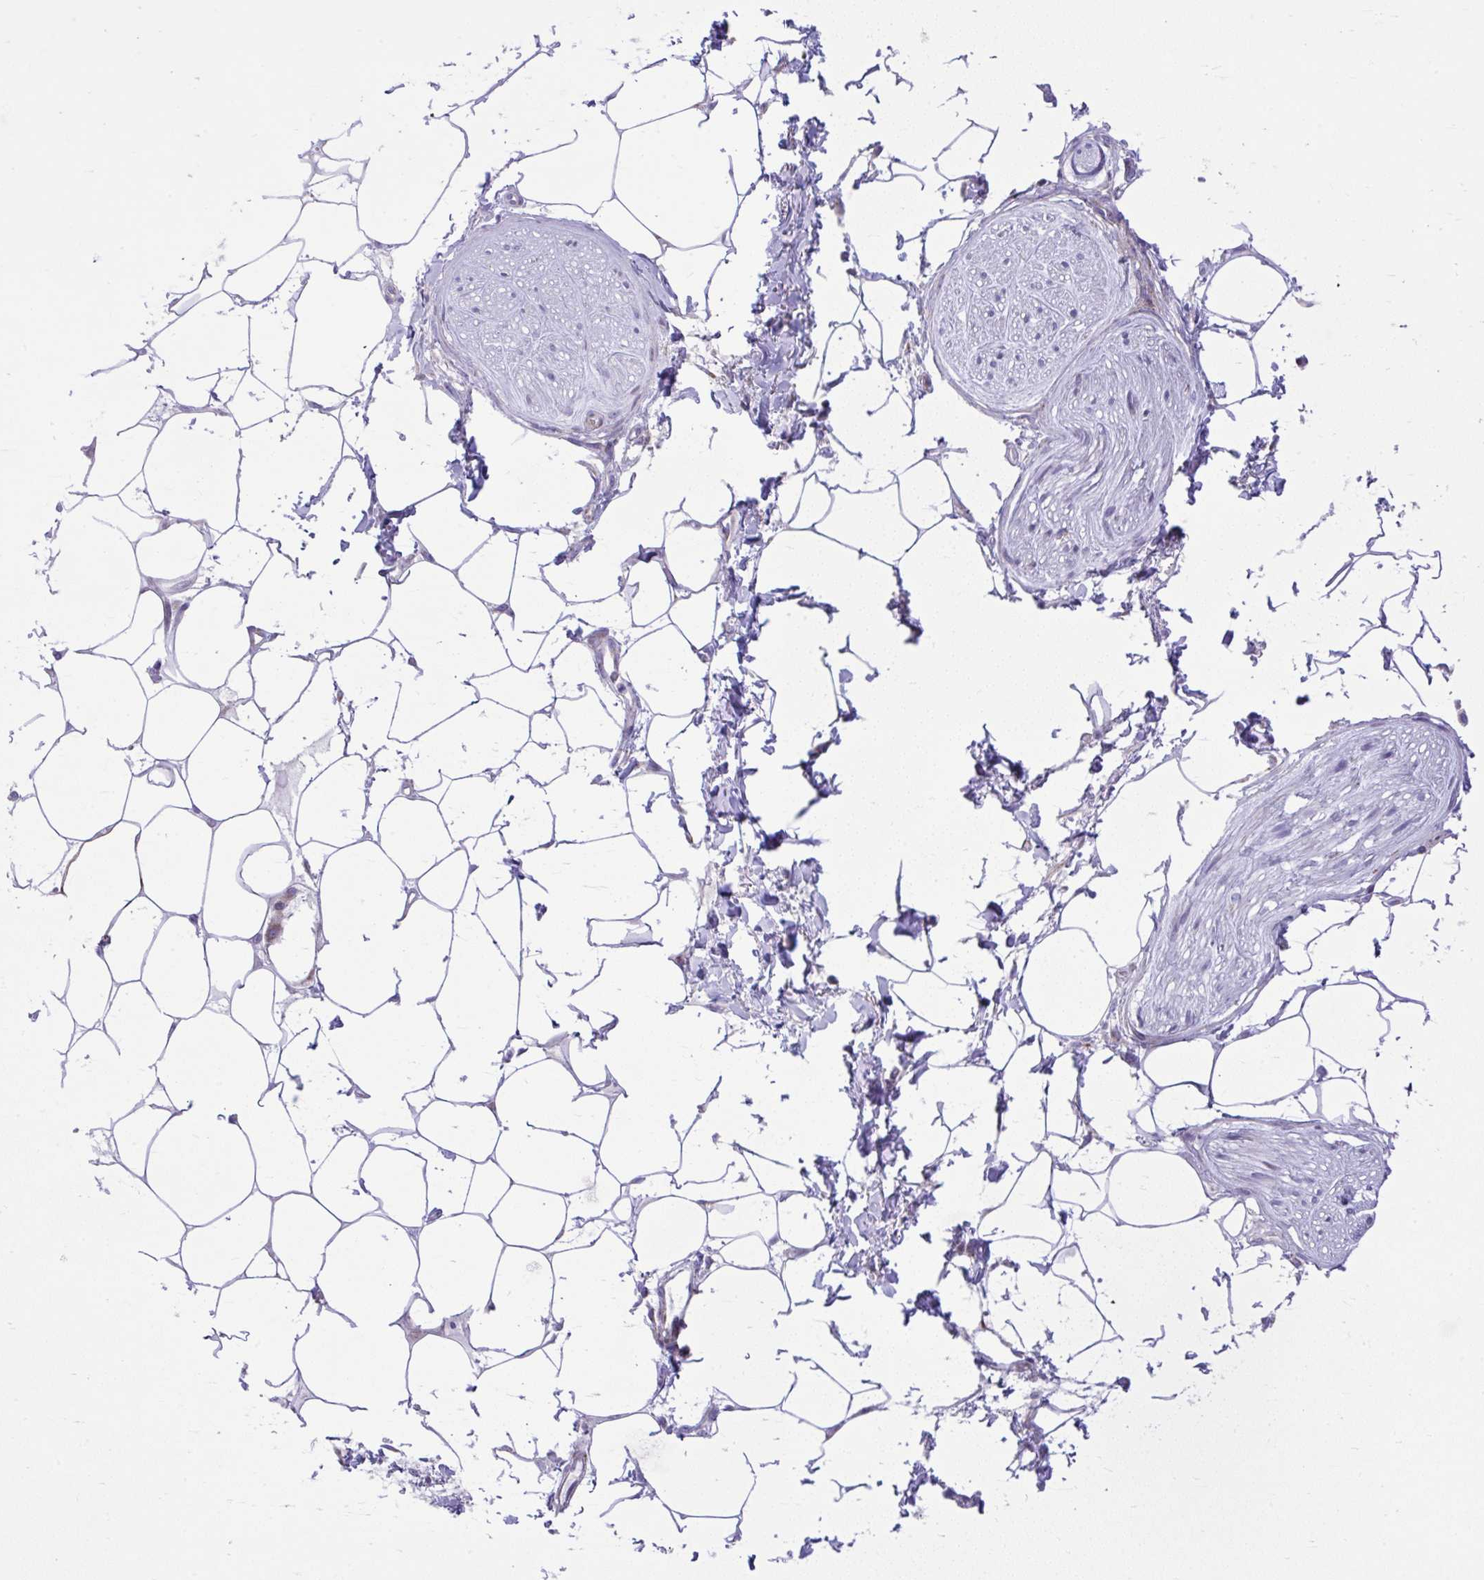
{"staining": {"intensity": "negative", "quantity": "none", "location": "none"}, "tissue": "adipose tissue", "cell_type": "Adipocytes", "image_type": "normal", "snomed": [{"axis": "morphology", "description": "Normal tissue, NOS"}, {"axis": "topography", "description": "Vagina"}, {"axis": "topography", "description": "Peripheral nerve tissue"}], "caption": "DAB (3,3'-diaminobenzidine) immunohistochemical staining of normal human adipose tissue reveals no significant expression in adipocytes.", "gene": "GPRIN3", "patient": {"sex": "female", "age": 71}}